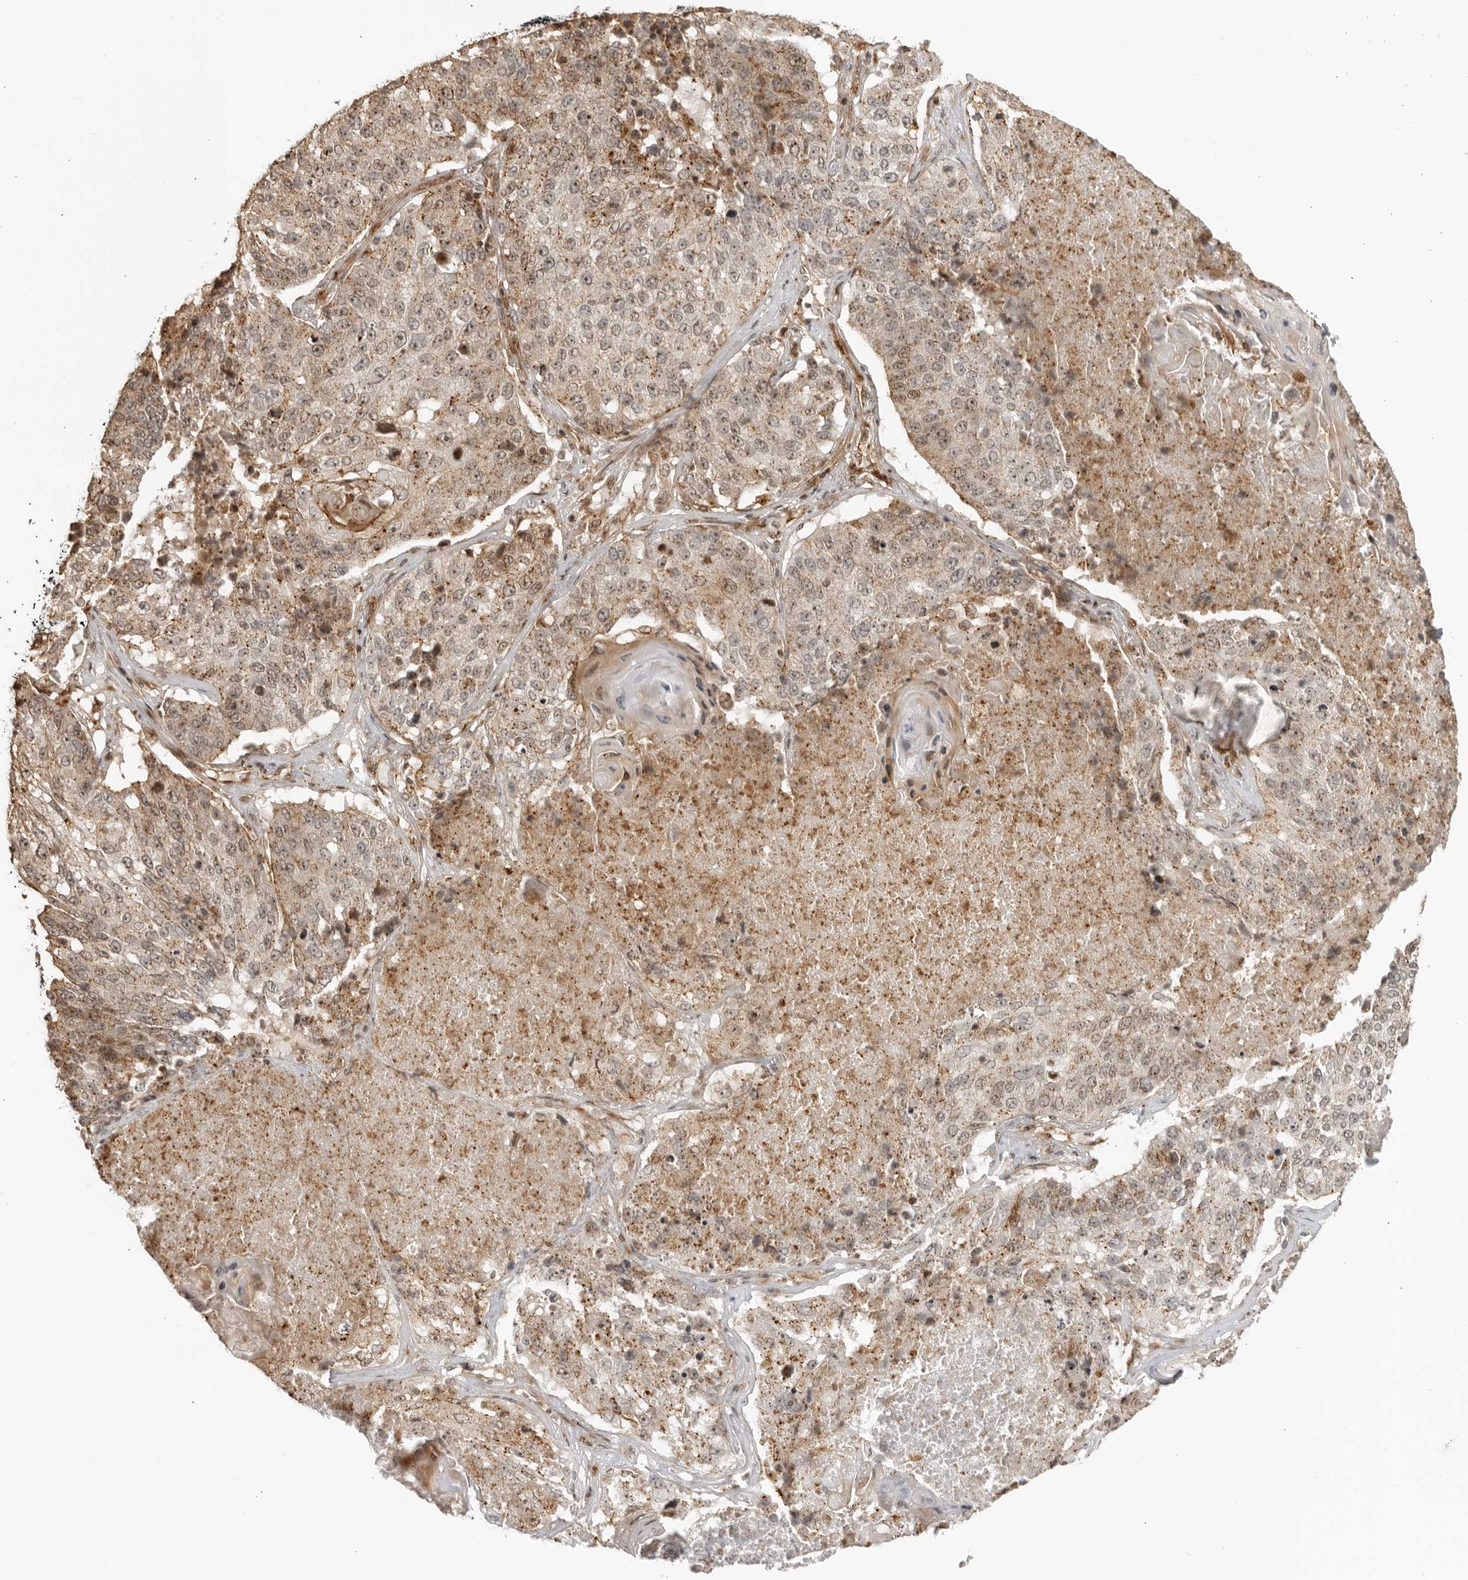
{"staining": {"intensity": "moderate", "quantity": "25%-75%", "location": "cytoplasmic/membranous"}, "tissue": "lung cancer", "cell_type": "Tumor cells", "image_type": "cancer", "snomed": [{"axis": "morphology", "description": "Squamous cell carcinoma, NOS"}, {"axis": "topography", "description": "Lung"}], "caption": "Lung cancer (squamous cell carcinoma) tissue displays moderate cytoplasmic/membranous positivity in about 25%-75% of tumor cells, visualized by immunohistochemistry.", "gene": "TCF21", "patient": {"sex": "male", "age": 61}}